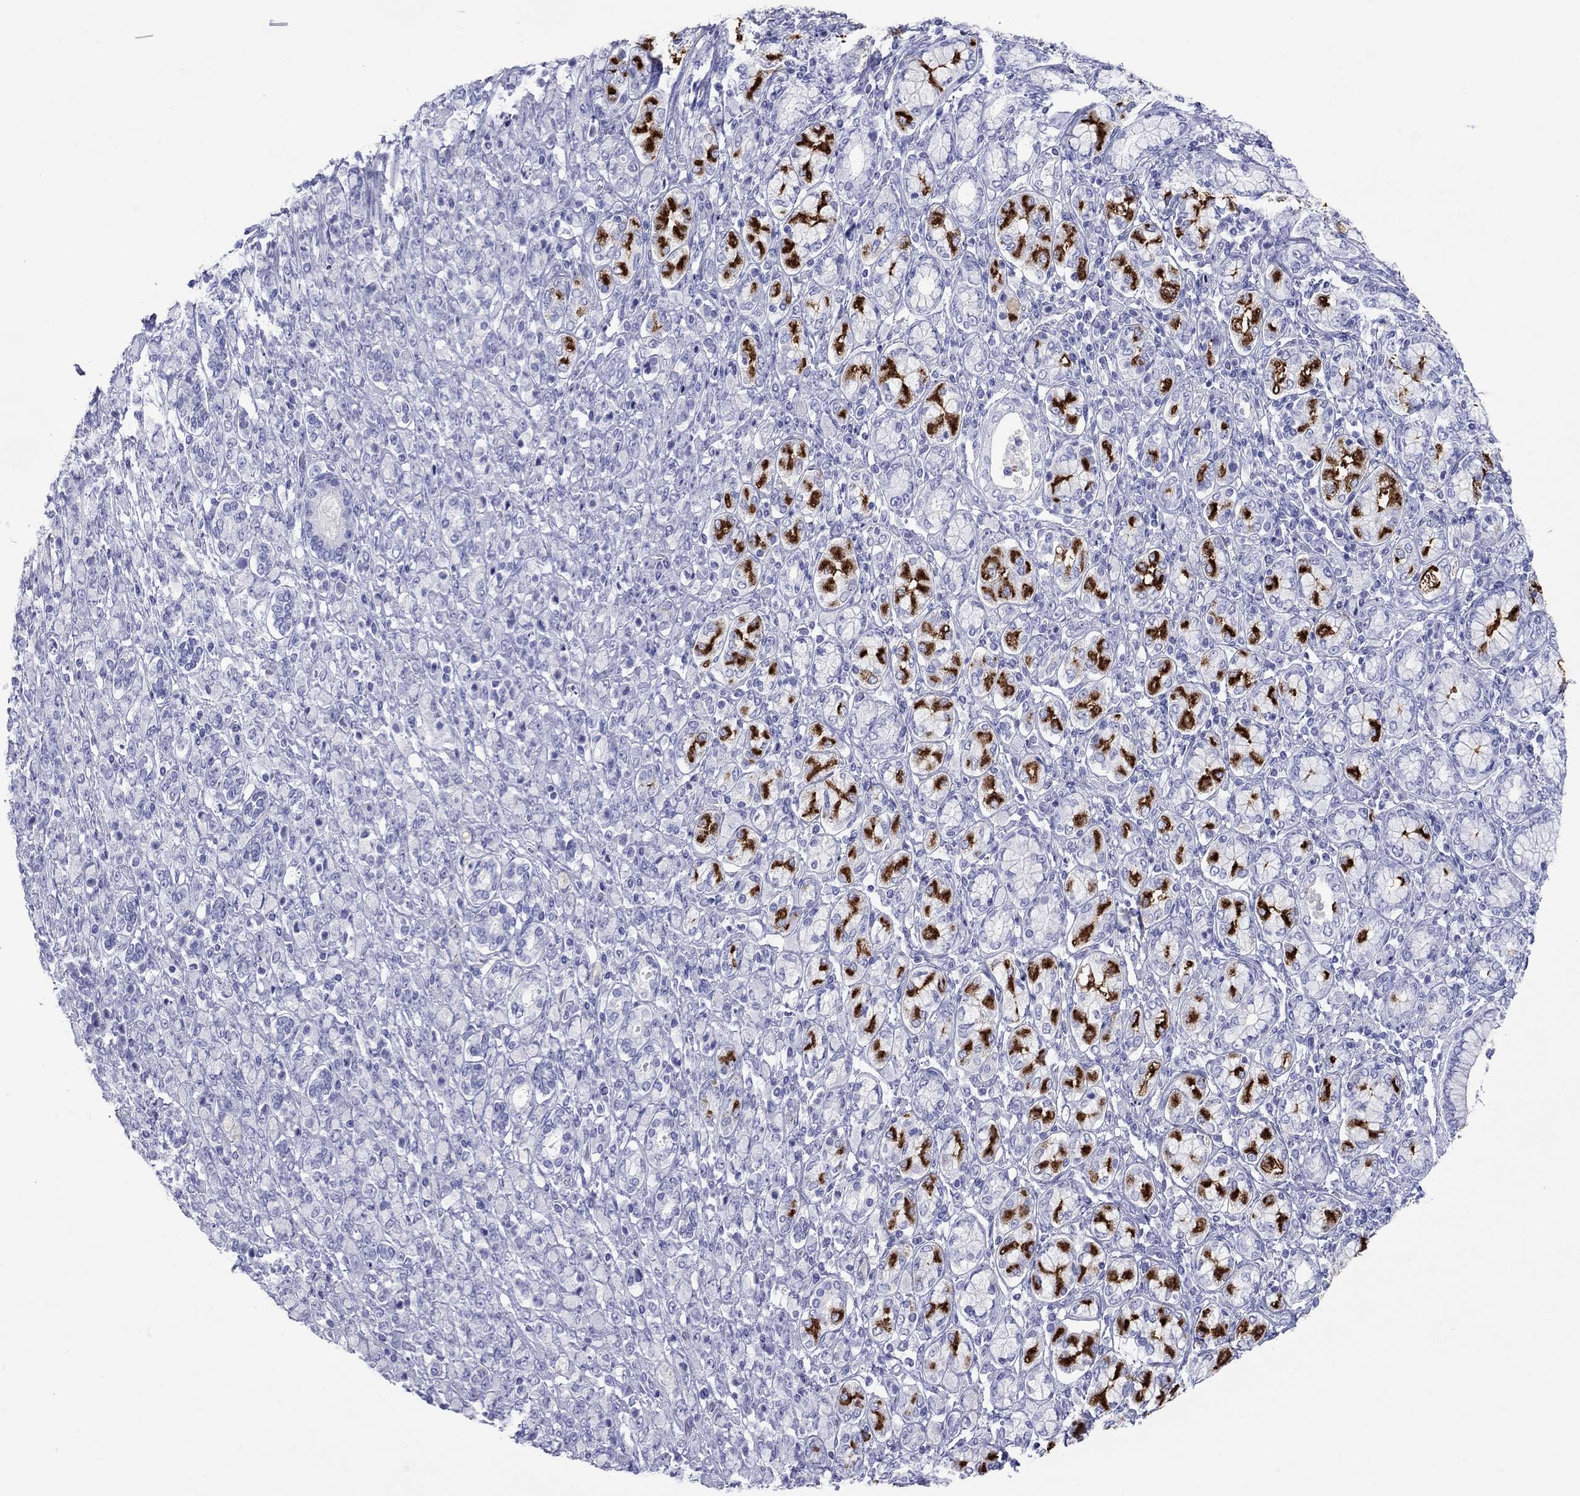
{"staining": {"intensity": "negative", "quantity": "none", "location": "none"}, "tissue": "stomach cancer", "cell_type": "Tumor cells", "image_type": "cancer", "snomed": [{"axis": "morphology", "description": "Normal tissue, NOS"}, {"axis": "morphology", "description": "Adenocarcinoma, NOS"}, {"axis": "topography", "description": "Stomach"}], "caption": "DAB immunohistochemical staining of stomach cancer displays no significant staining in tumor cells.", "gene": "ATP4A", "patient": {"sex": "female", "age": 79}}